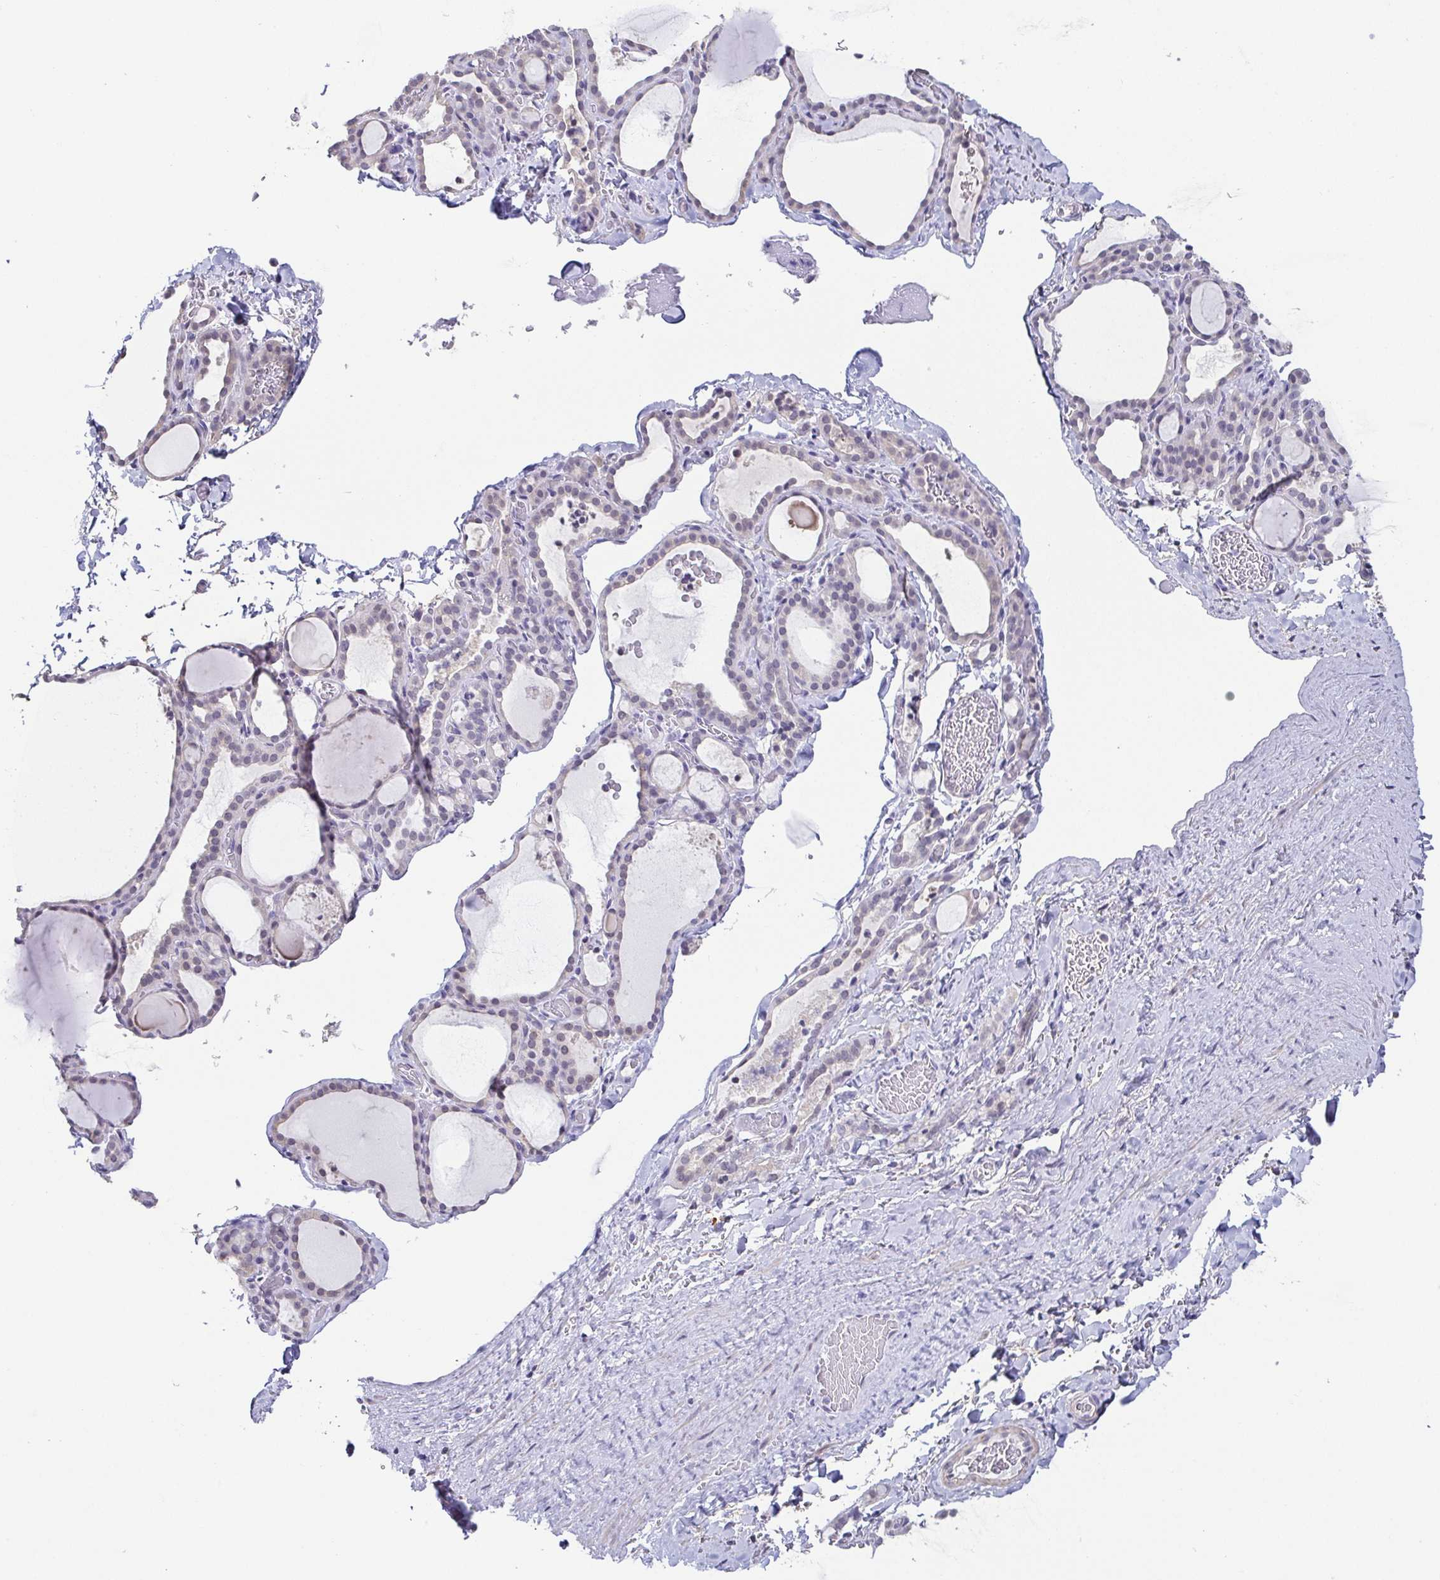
{"staining": {"intensity": "weak", "quantity": "<25%", "location": "nuclear"}, "tissue": "thyroid gland", "cell_type": "Glandular cells", "image_type": "normal", "snomed": [{"axis": "morphology", "description": "Normal tissue, NOS"}, {"axis": "topography", "description": "Thyroid gland"}], "caption": "Glandular cells are negative for brown protein staining in unremarkable thyroid gland. The staining was performed using DAB (3,3'-diaminobenzidine) to visualize the protein expression in brown, while the nuclei were stained in blue with hematoxylin (Magnification: 20x).", "gene": "NEFH", "patient": {"sex": "female", "age": 22}}